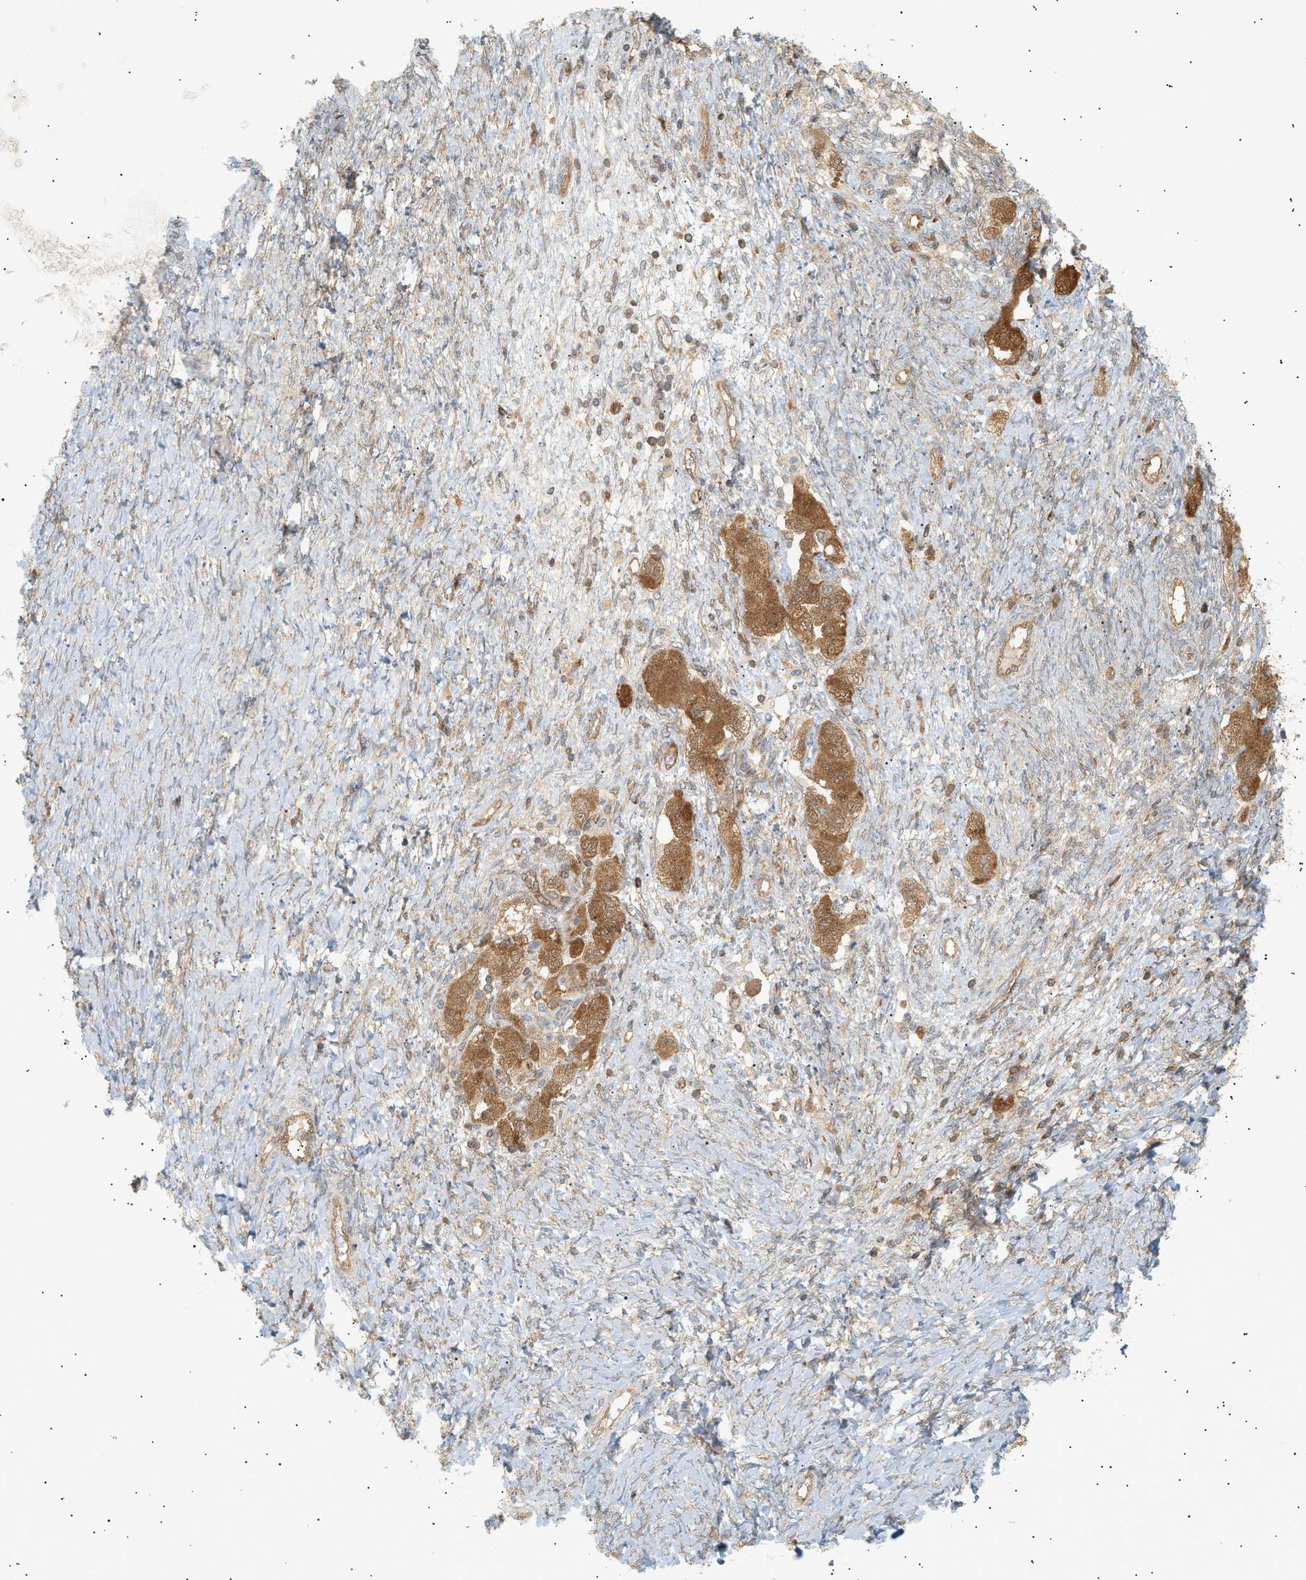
{"staining": {"intensity": "moderate", "quantity": ">75%", "location": "cytoplasmic/membranous"}, "tissue": "ovarian cancer", "cell_type": "Tumor cells", "image_type": "cancer", "snomed": [{"axis": "morphology", "description": "Carcinoma, NOS"}, {"axis": "morphology", "description": "Cystadenocarcinoma, serous, NOS"}, {"axis": "topography", "description": "Ovary"}], "caption": "This micrograph shows immunohistochemistry staining of ovarian serous cystadenocarcinoma, with medium moderate cytoplasmic/membranous staining in about >75% of tumor cells.", "gene": "SHC1", "patient": {"sex": "female", "age": 69}}